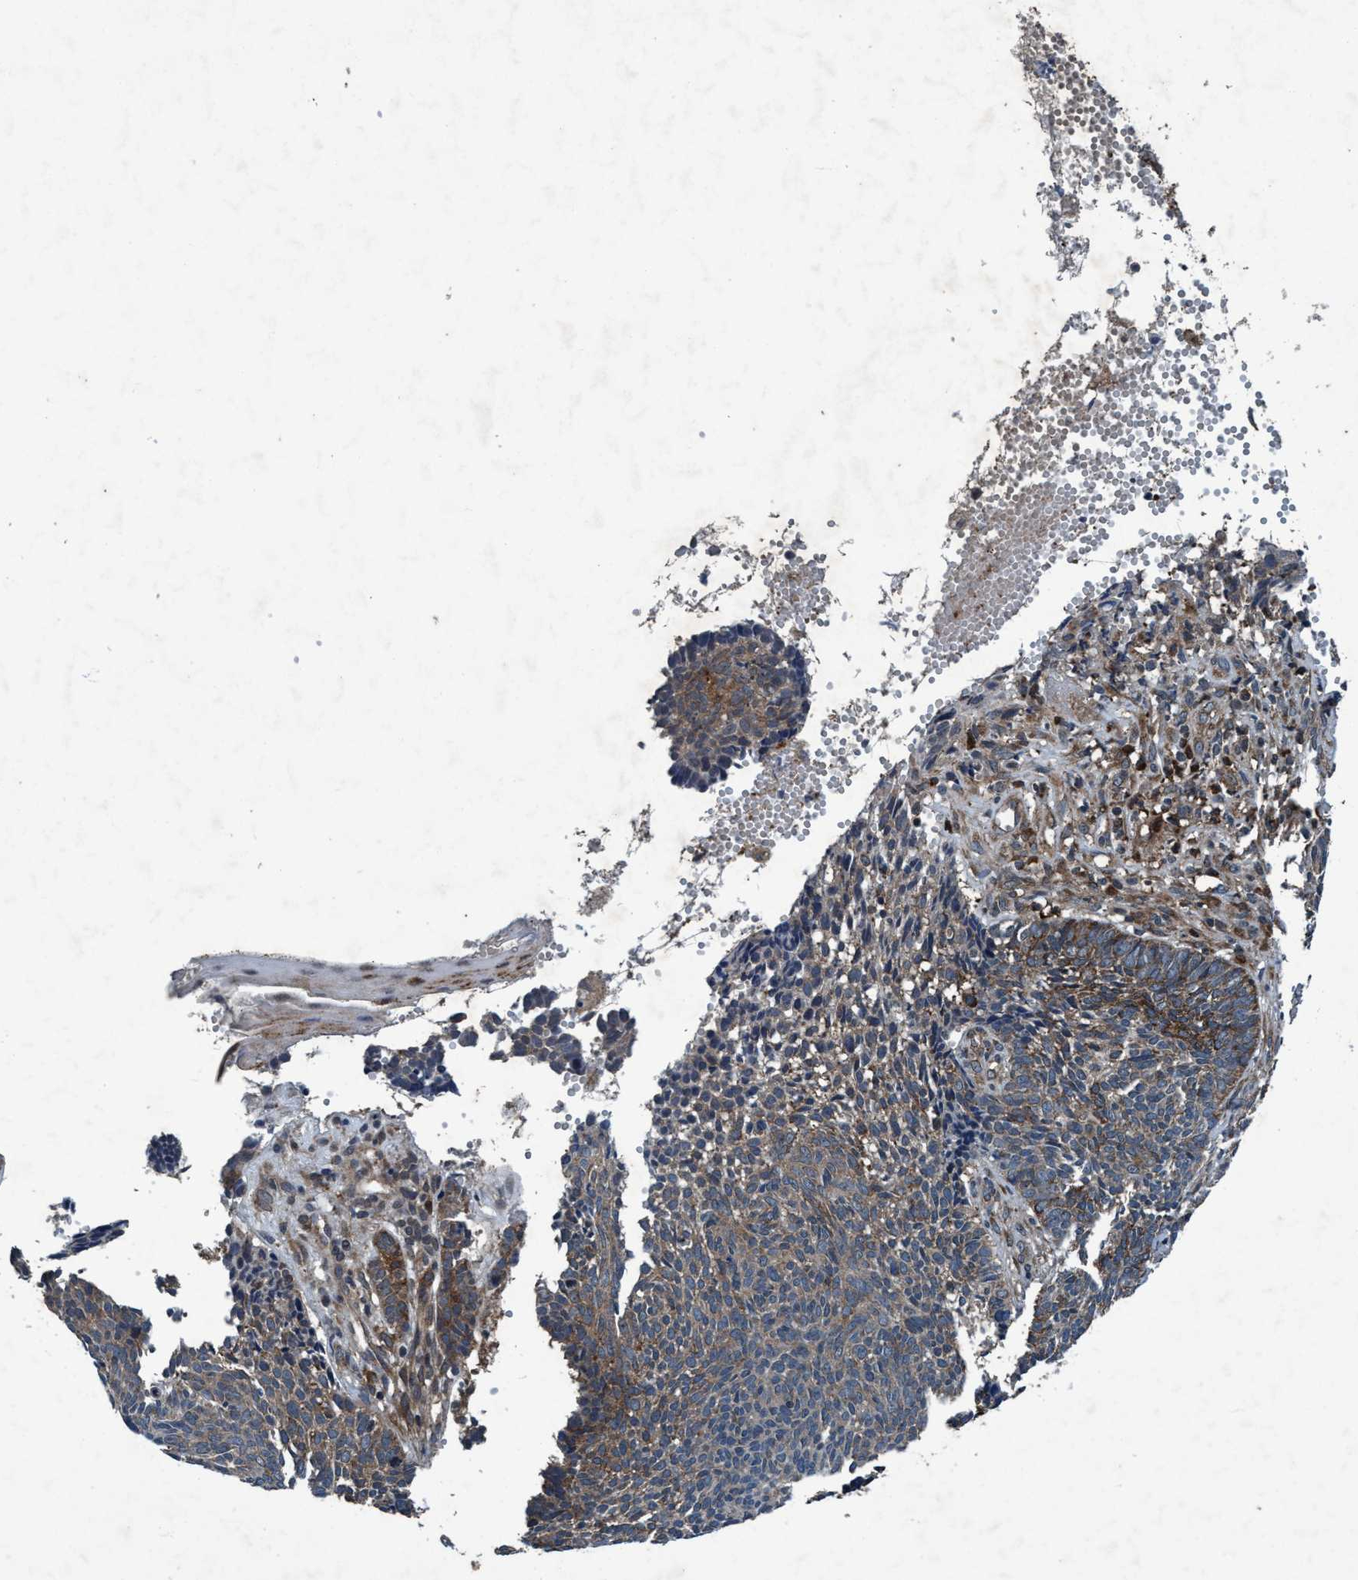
{"staining": {"intensity": "weak", "quantity": ">75%", "location": "cytoplasmic/membranous"}, "tissue": "skin cancer", "cell_type": "Tumor cells", "image_type": "cancer", "snomed": [{"axis": "morphology", "description": "Basal cell carcinoma"}, {"axis": "topography", "description": "Skin"}], "caption": "Brown immunohistochemical staining in skin cancer (basal cell carcinoma) shows weak cytoplasmic/membranous expression in about >75% of tumor cells. The staining is performed using DAB brown chromogen to label protein expression. The nuclei are counter-stained blue using hematoxylin.", "gene": "AKT1S1", "patient": {"sex": "male", "age": 84}}